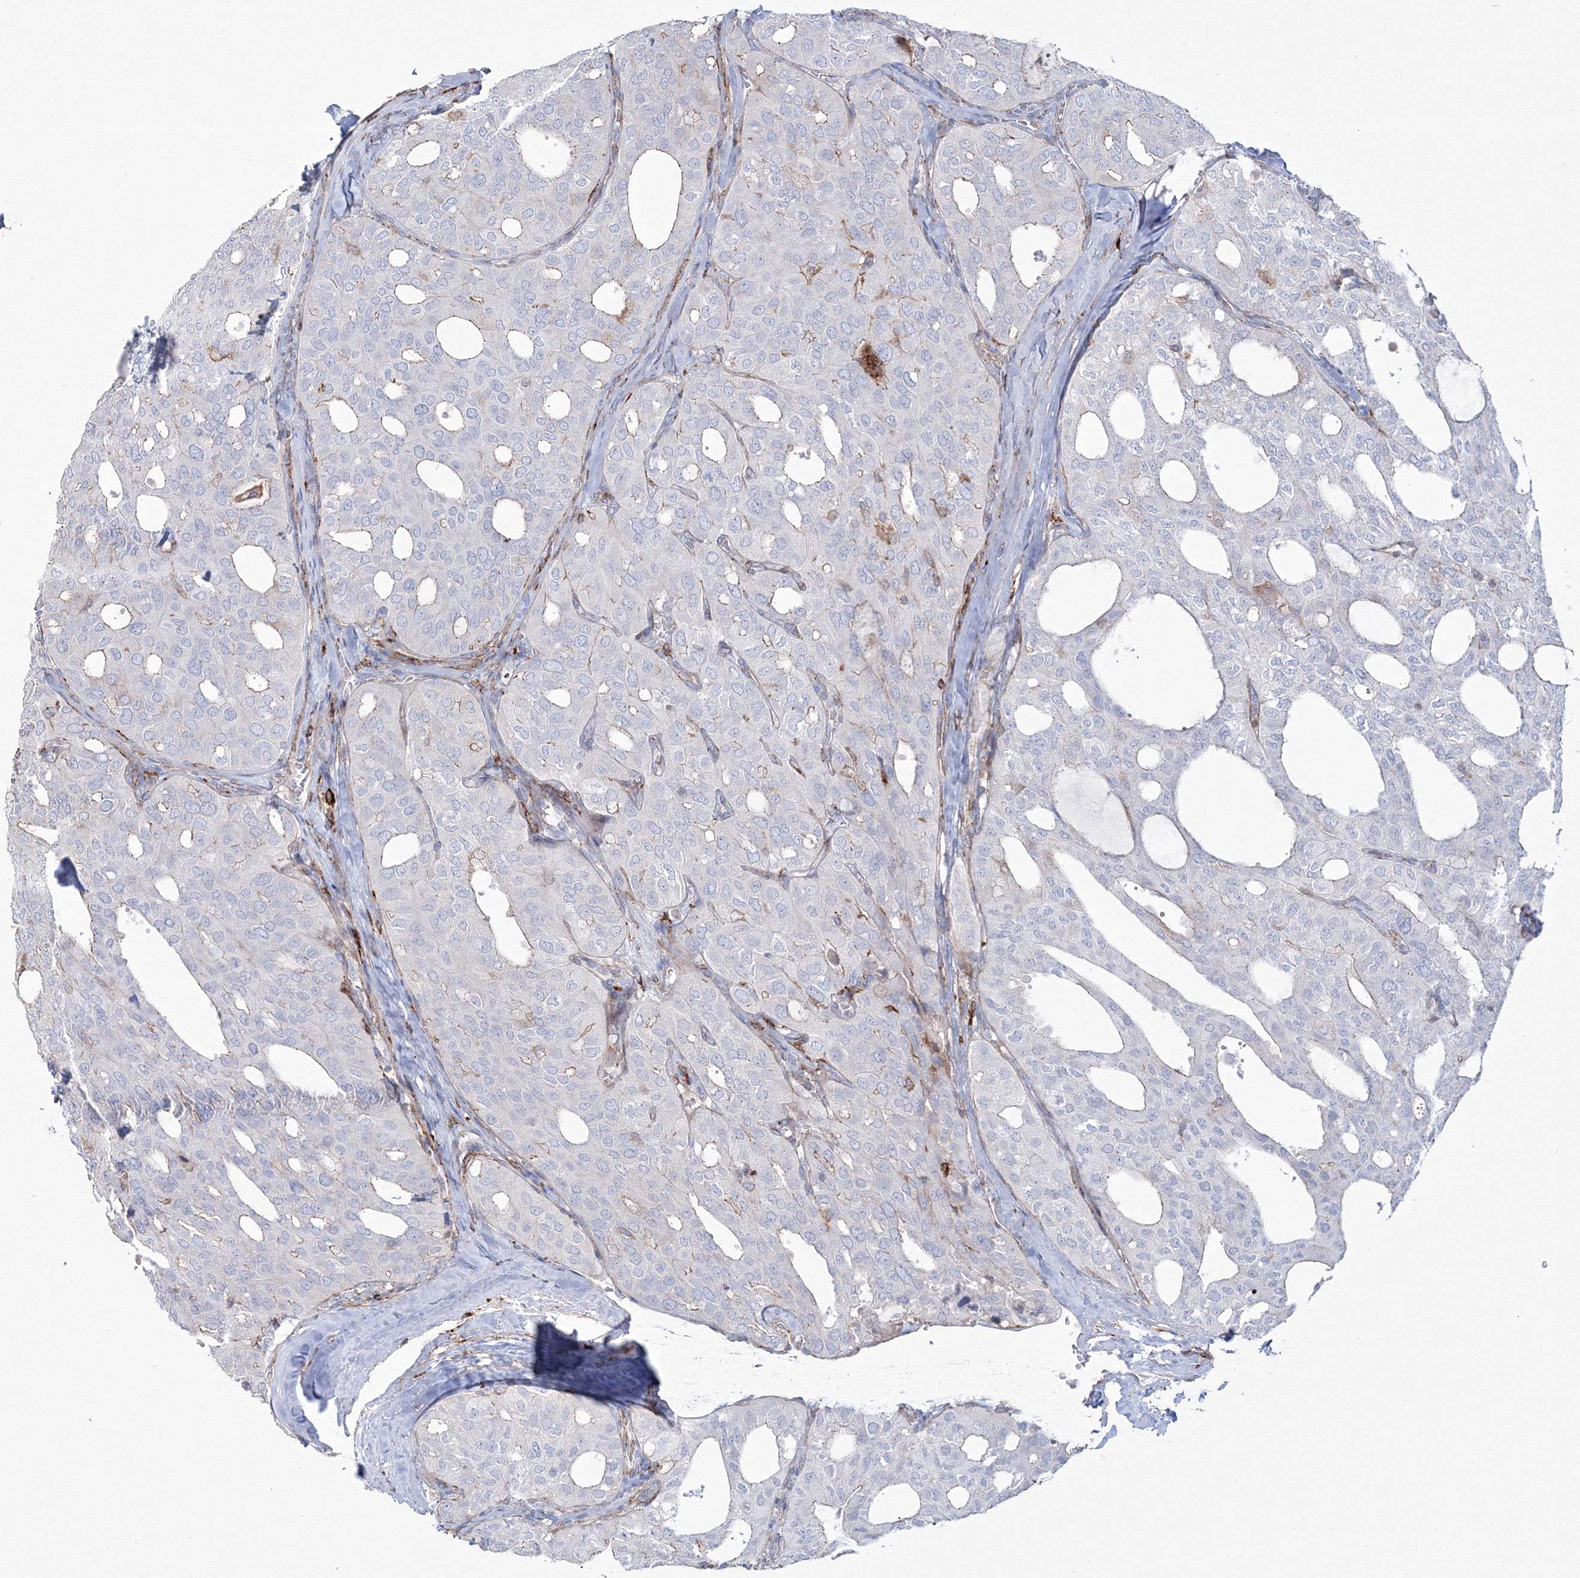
{"staining": {"intensity": "negative", "quantity": "none", "location": "none"}, "tissue": "thyroid cancer", "cell_type": "Tumor cells", "image_type": "cancer", "snomed": [{"axis": "morphology", "description": "Follicular adenoma carcinoma, NOS"}, {"axis": "topography", "description": "Thyroid gland"}], "caption": "Immunohistochemistry (IHC) of human thyroid follicular adenoma carcinoma exhibits no expression in tumor cells.", "gene": "GPR82", "patient": {"sex": "male", "age": 75}}